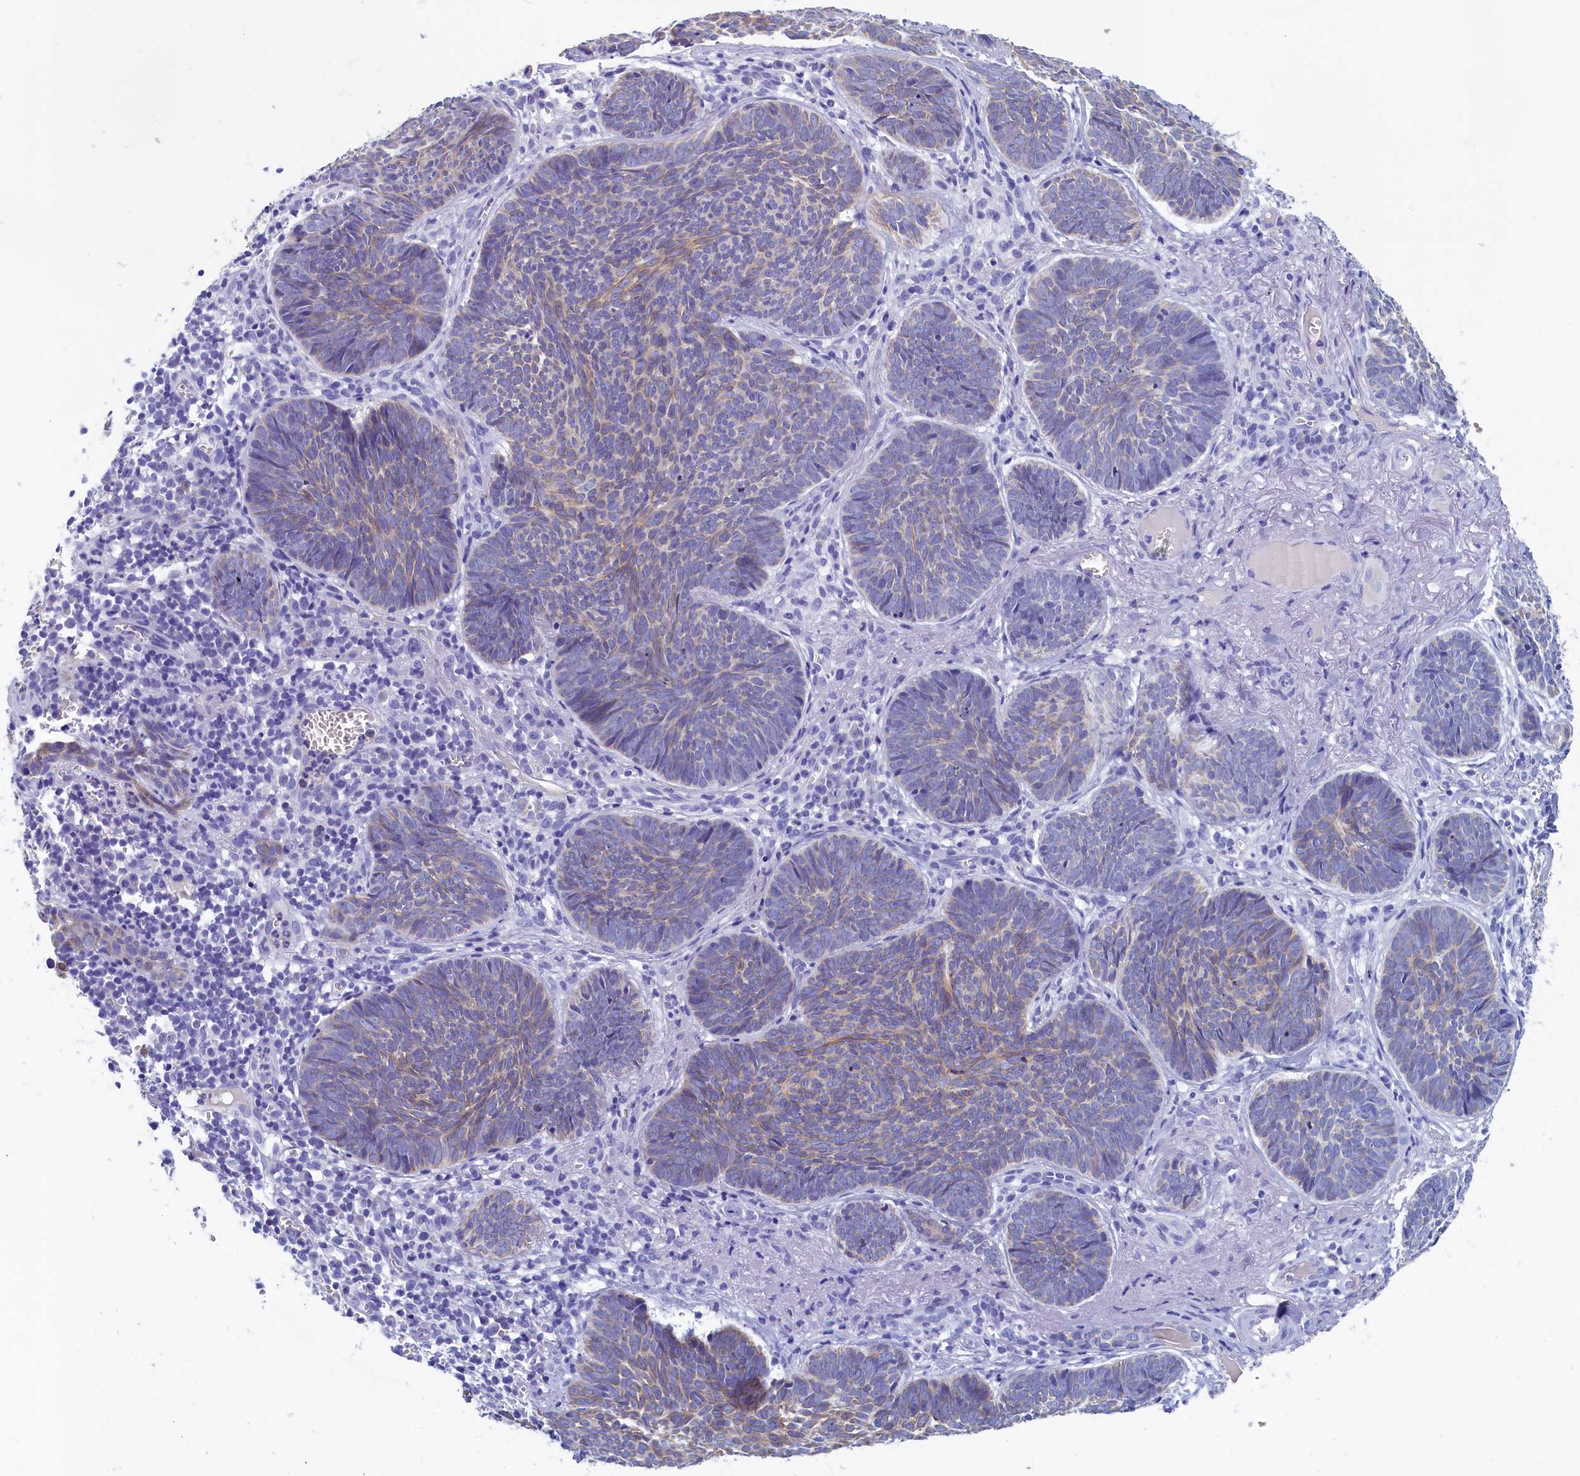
{"staining": {"intensity": "weak", "quantity": "25%-75%", "location": "cytoplasmic/membranous"}, "tissue": "skin cancer", "cell_type": "Tumor cells", "image_type": "cancer", "snomed": [{"axis": "morphology", "description": "Basal cell carcinoma"}, {"axis": "topography", "description": "Skin"}], "caption": "Protein expression analysis of skin basal cell carcinoma reveals weak cytoplasmic/membranous expression in about 25%-75% of tumor cells.", "gene": "GUCA1C", "patient": {"sex": "female", "age": 74}}